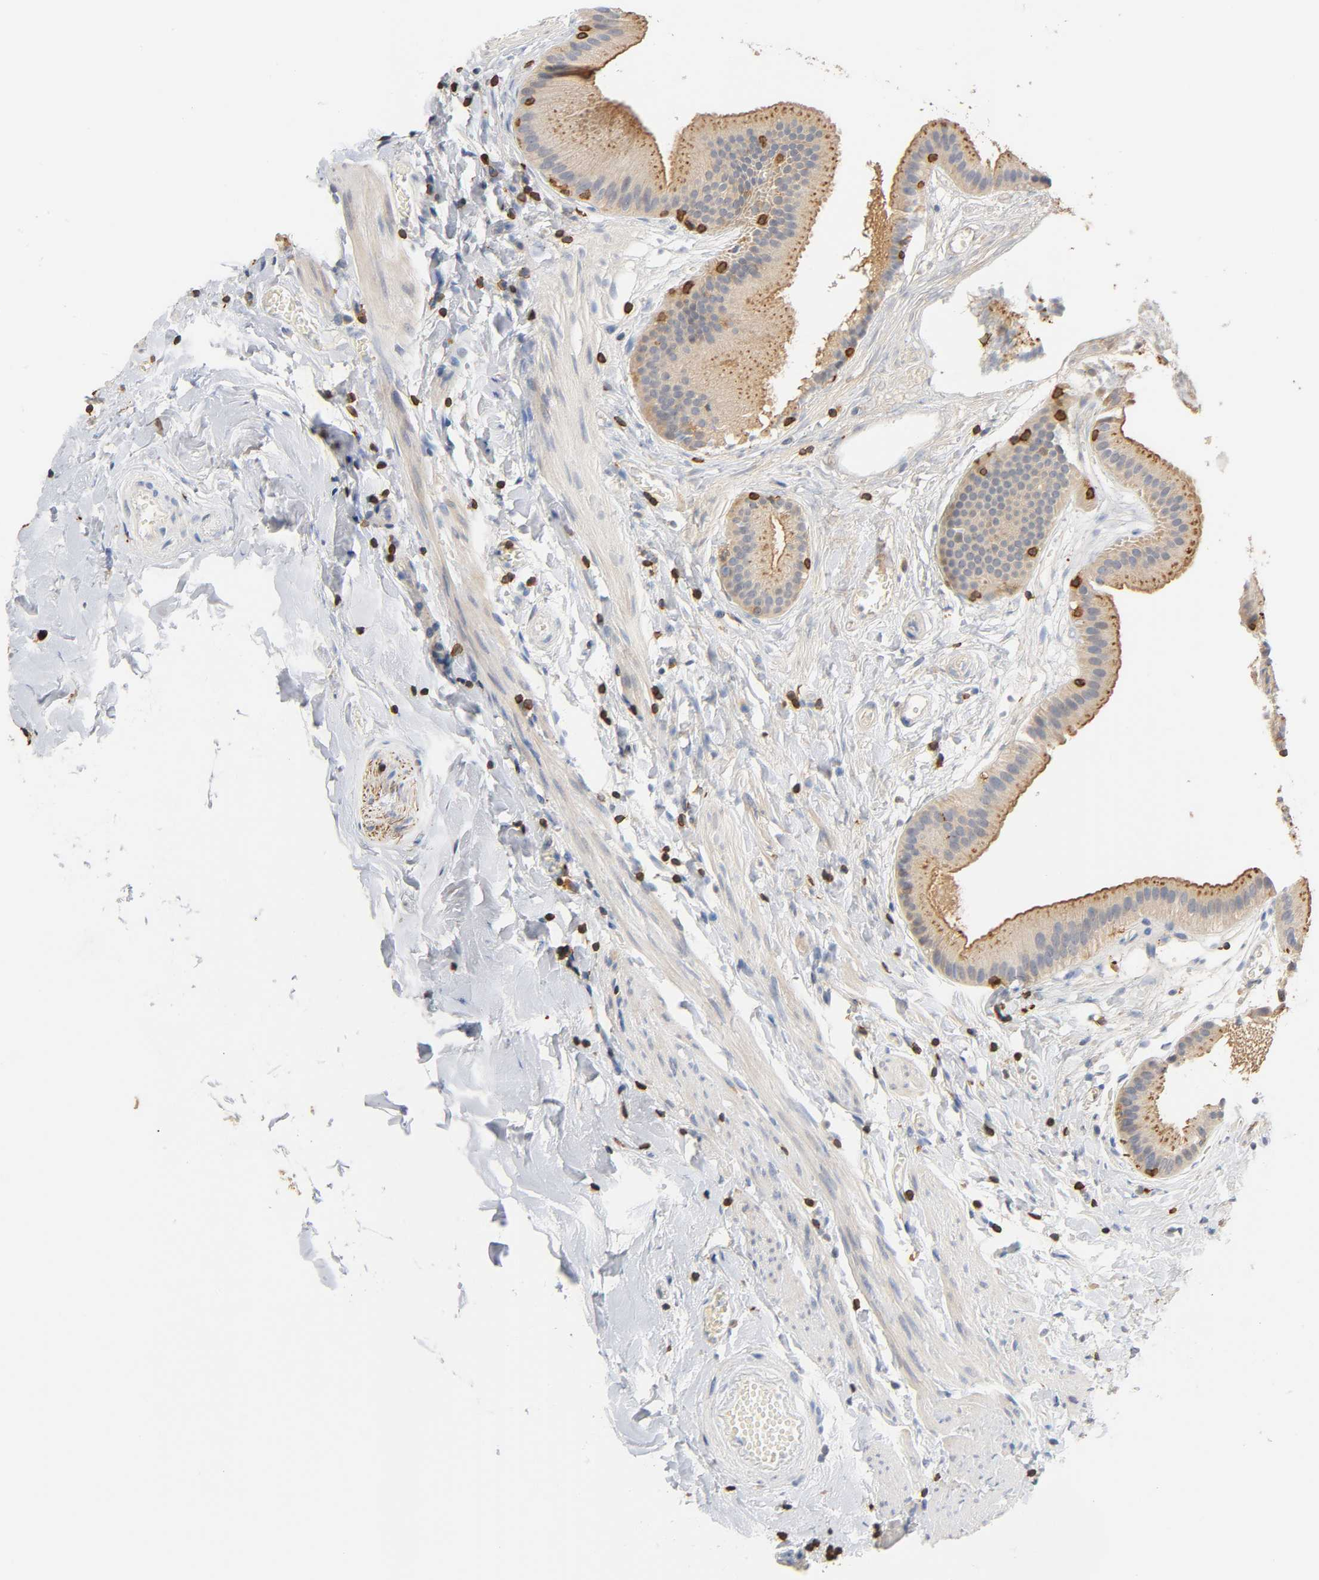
{"staining": {"intensity": "moderate", "quantity": ">75%", "location": "cytoplasmic/membranous"}, "tissue": "gallbladder", "cell_type": "Glandular cells", "image_type": "normal", "snomed": [{"axis": "morphology", "description": "Normal tissue, NOS"}, {"axis": "topography", "description": "Gallbladder"}], "caption": "Immunohistochemical staining of benign gallbladder displays >75% levels of moderate cytoplasmic/membranous protein positivity in about >75% of glandular cells.", "gene": "UCKL1", "patient": {"sex": "female", "age": 63}}